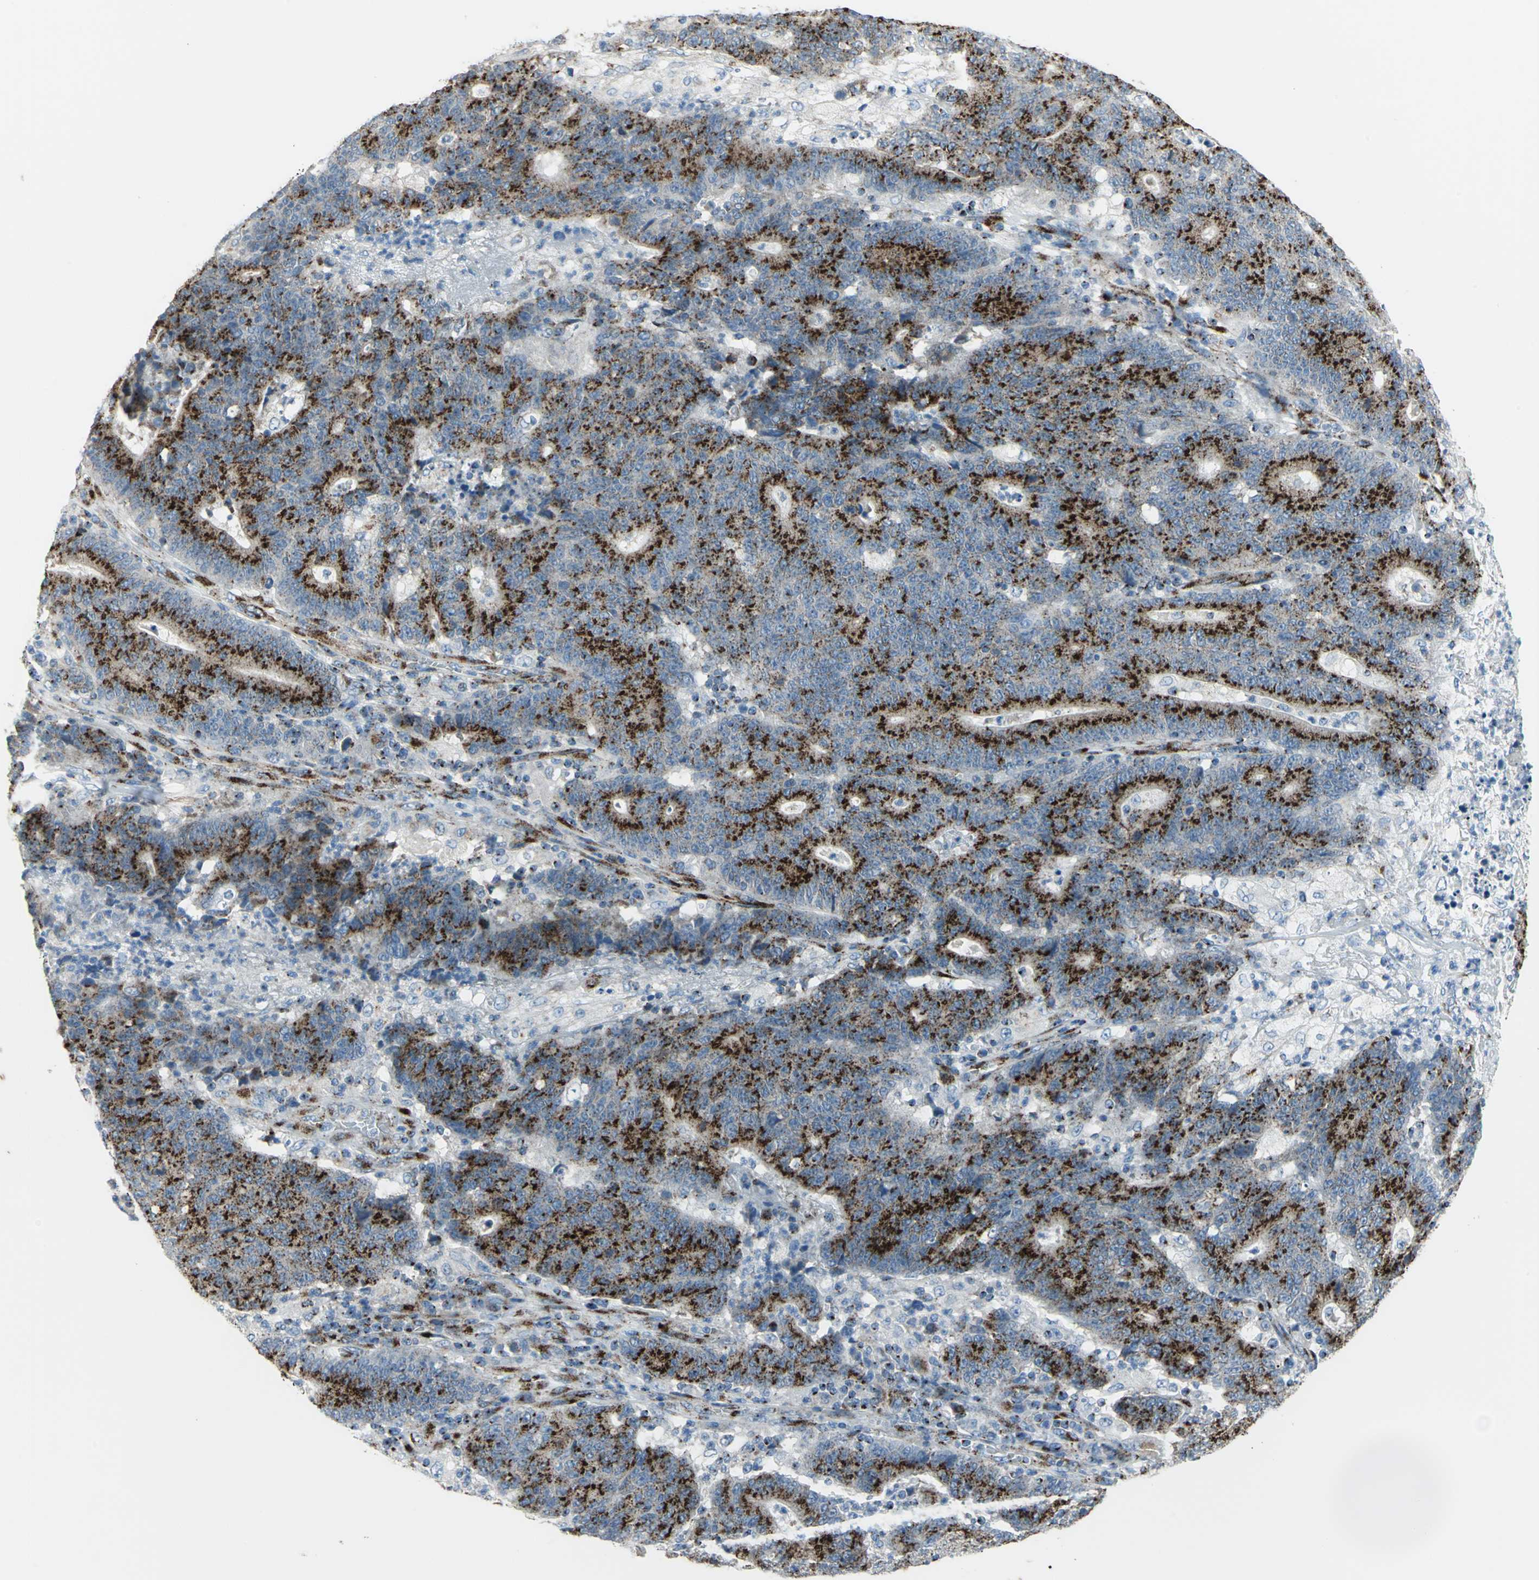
{"staining": {"intensity": "strong", "quantity": ">75%", "location": "cytoplasmic/membranous"}, "tissue": "colorectal cancer", "cell_type": "Tumor cells", "image_type": "cancer", "snomed": [{"axis": "morphology", "description": "Normal tissue, NOS"}, {"axis": "morphology", "description": "Adenocarcinoma, NOS"}, {"axis": "topography", "description": "Colon"}], "caption": "A photomicrograph of human adenocarcinoma (colorectal) stained for a protein displays strong cytoplasmic/membranous brown staining in tumor cells.", "gene": "GPR3", "patient": {"sex": "female", "age": 75}}